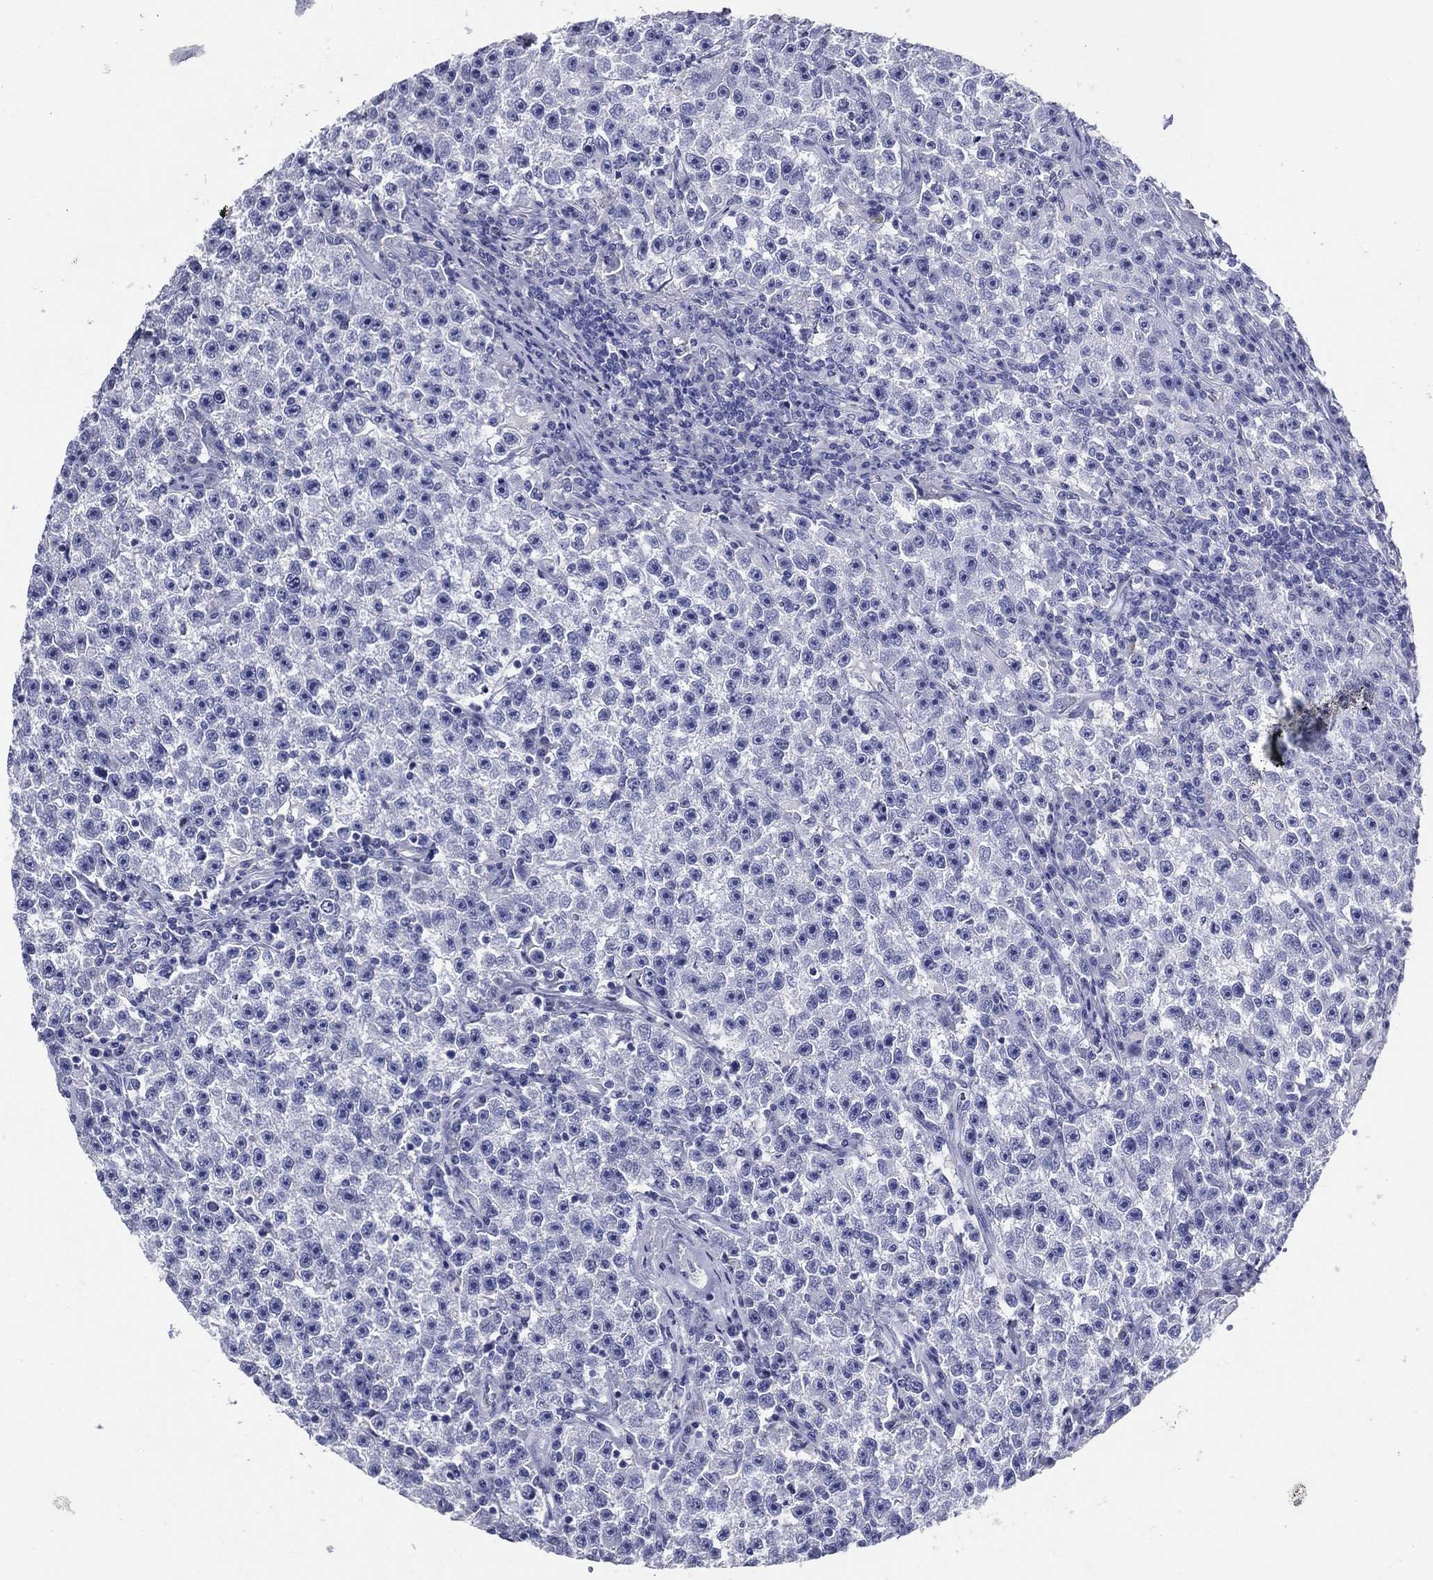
{"staining": {"intensity": "negative", "quantity": "none", "location": "none"}, "tissue": "testis cancer", "cell_type": "Tumor cells", "image_type": "cancer", "snomed": [{"axis": "morphology", "description": "Seminoma, NOS"}, {"axis": "topography", "description": "Testis"}], "caption": "Tumor cells show no significant positivity in testis seminoma.", "gene": "TFAP2A", "patient": {"sex": "male", "age": 22}}